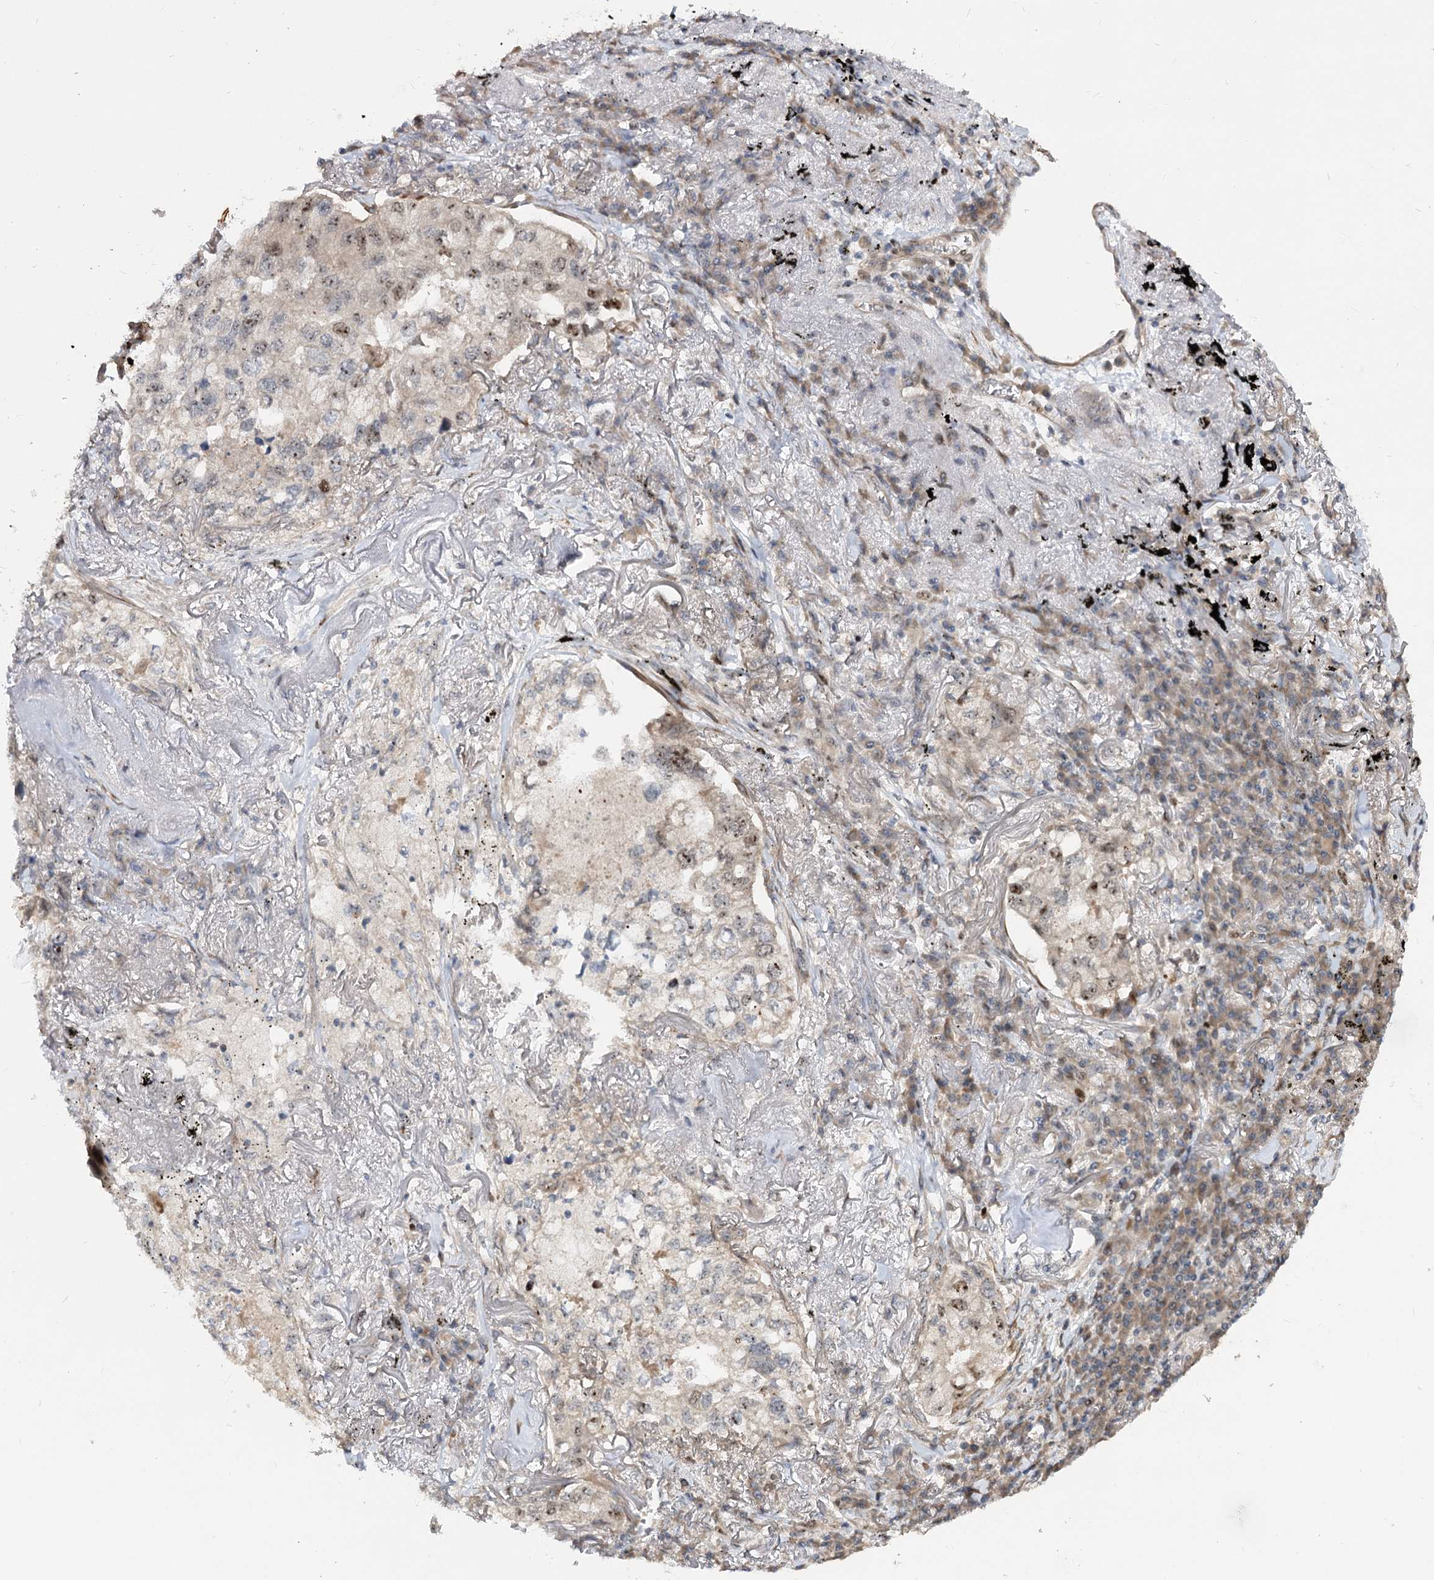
{"staining": {"intensity": "weak", "quantity": "<25%", "location": "nuclear"}, "tissue": "lung cancer", "cell_type": "Tumor cells", "image_type": "cancer", "snomed": [{"axis": "morphology", "description": "Adenocarcinoma, NOS"}, {"axis": "topography", "description": "Lung"}], "caption": "Immunohistochemistry (IHC) photomicrograph of neoplastic tissue: human lung adenocarcinoma stained with DAB displays no significant protein positivity in tumor cells. Nuclei are stained in blue.", "gene": "PIK3C2A", "patient": {"sex": "male", "age": 65}}